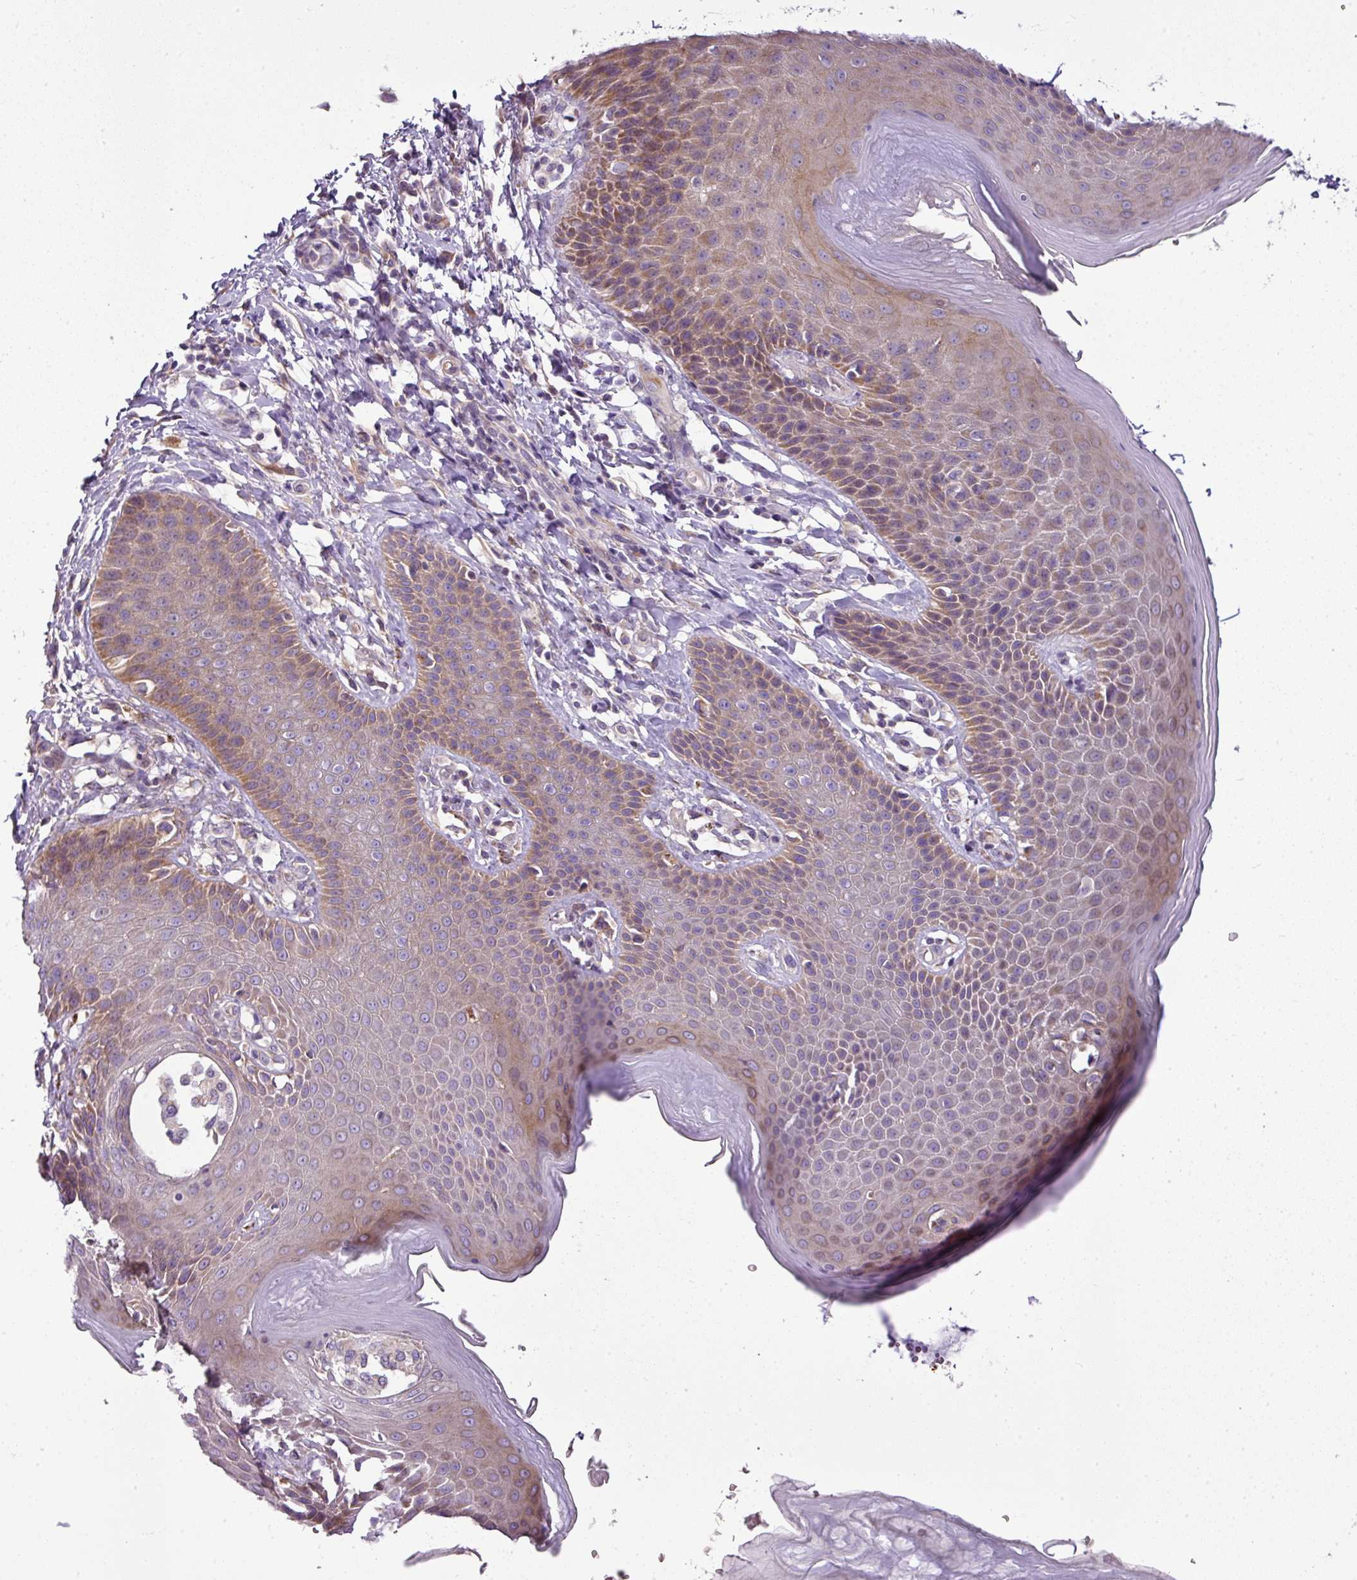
{"staining": {"intensity": "moderate", "quantity": "25%-75%", "location": "cytoplasmic/membranous"}, "tissue": "skin", "cell_type": "Epidermal cells", "image_type": "normal", "snomed": [{"axis": "morphology", "description": "Normal tissue, NOS"}, {"axis": "topography", "description": "Peripheral nerve tissue"}], "caption": "Immunohistochemistry (IHC) (DAB) staining of unremarkable skin shows moderate cytoplasmic/membranous protein positivity in approximately 25%-75% of epidermal cells.", "gene": "GAN", "patient": {"sex": "male", "age": 51}}